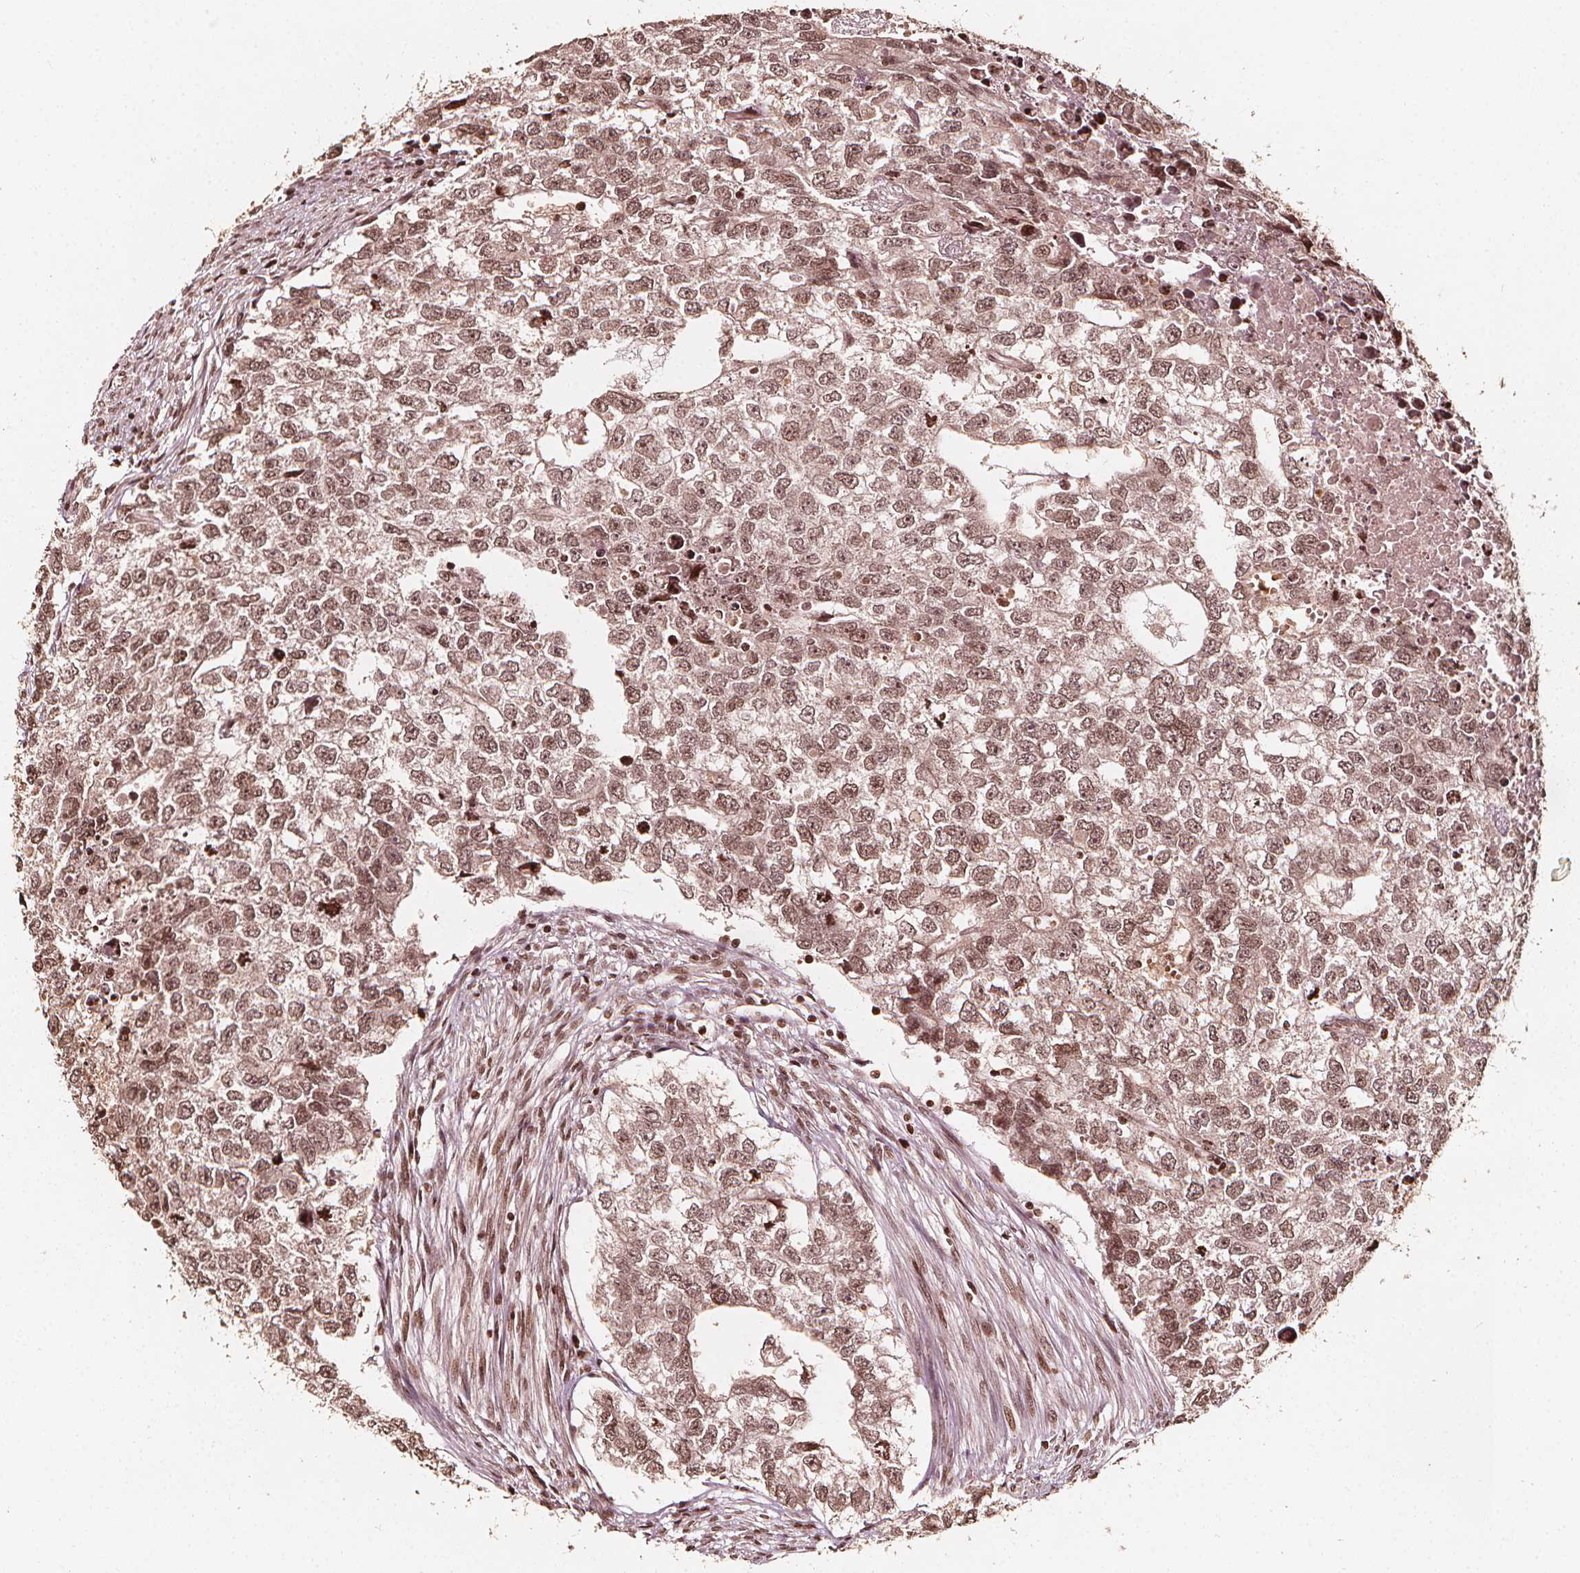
{"staining": {"intensity": "weak", "quantity": ">75%", "location": "nuclear"}, "tissue": "testis cancer", "cell_type": "Tumor cells", "image_type": "cancer", "snomed": [{"axis": "morphology", "description": "Carcinoma, Embryonal, NOS"}, {"axis": "morphology", "description": "Teratoma, malignant, NOS"}, {"axis": "topography", "description": "Testis"}], "caption": "Immunohistochemical staining of human testis cancer (embryonal carcinoma) demonstrates low levels of weak nuclear protein expression in approximately >75% of tumor cells.", "gene": "H3C14", "patient": {"sex": "male", "age": 44}}